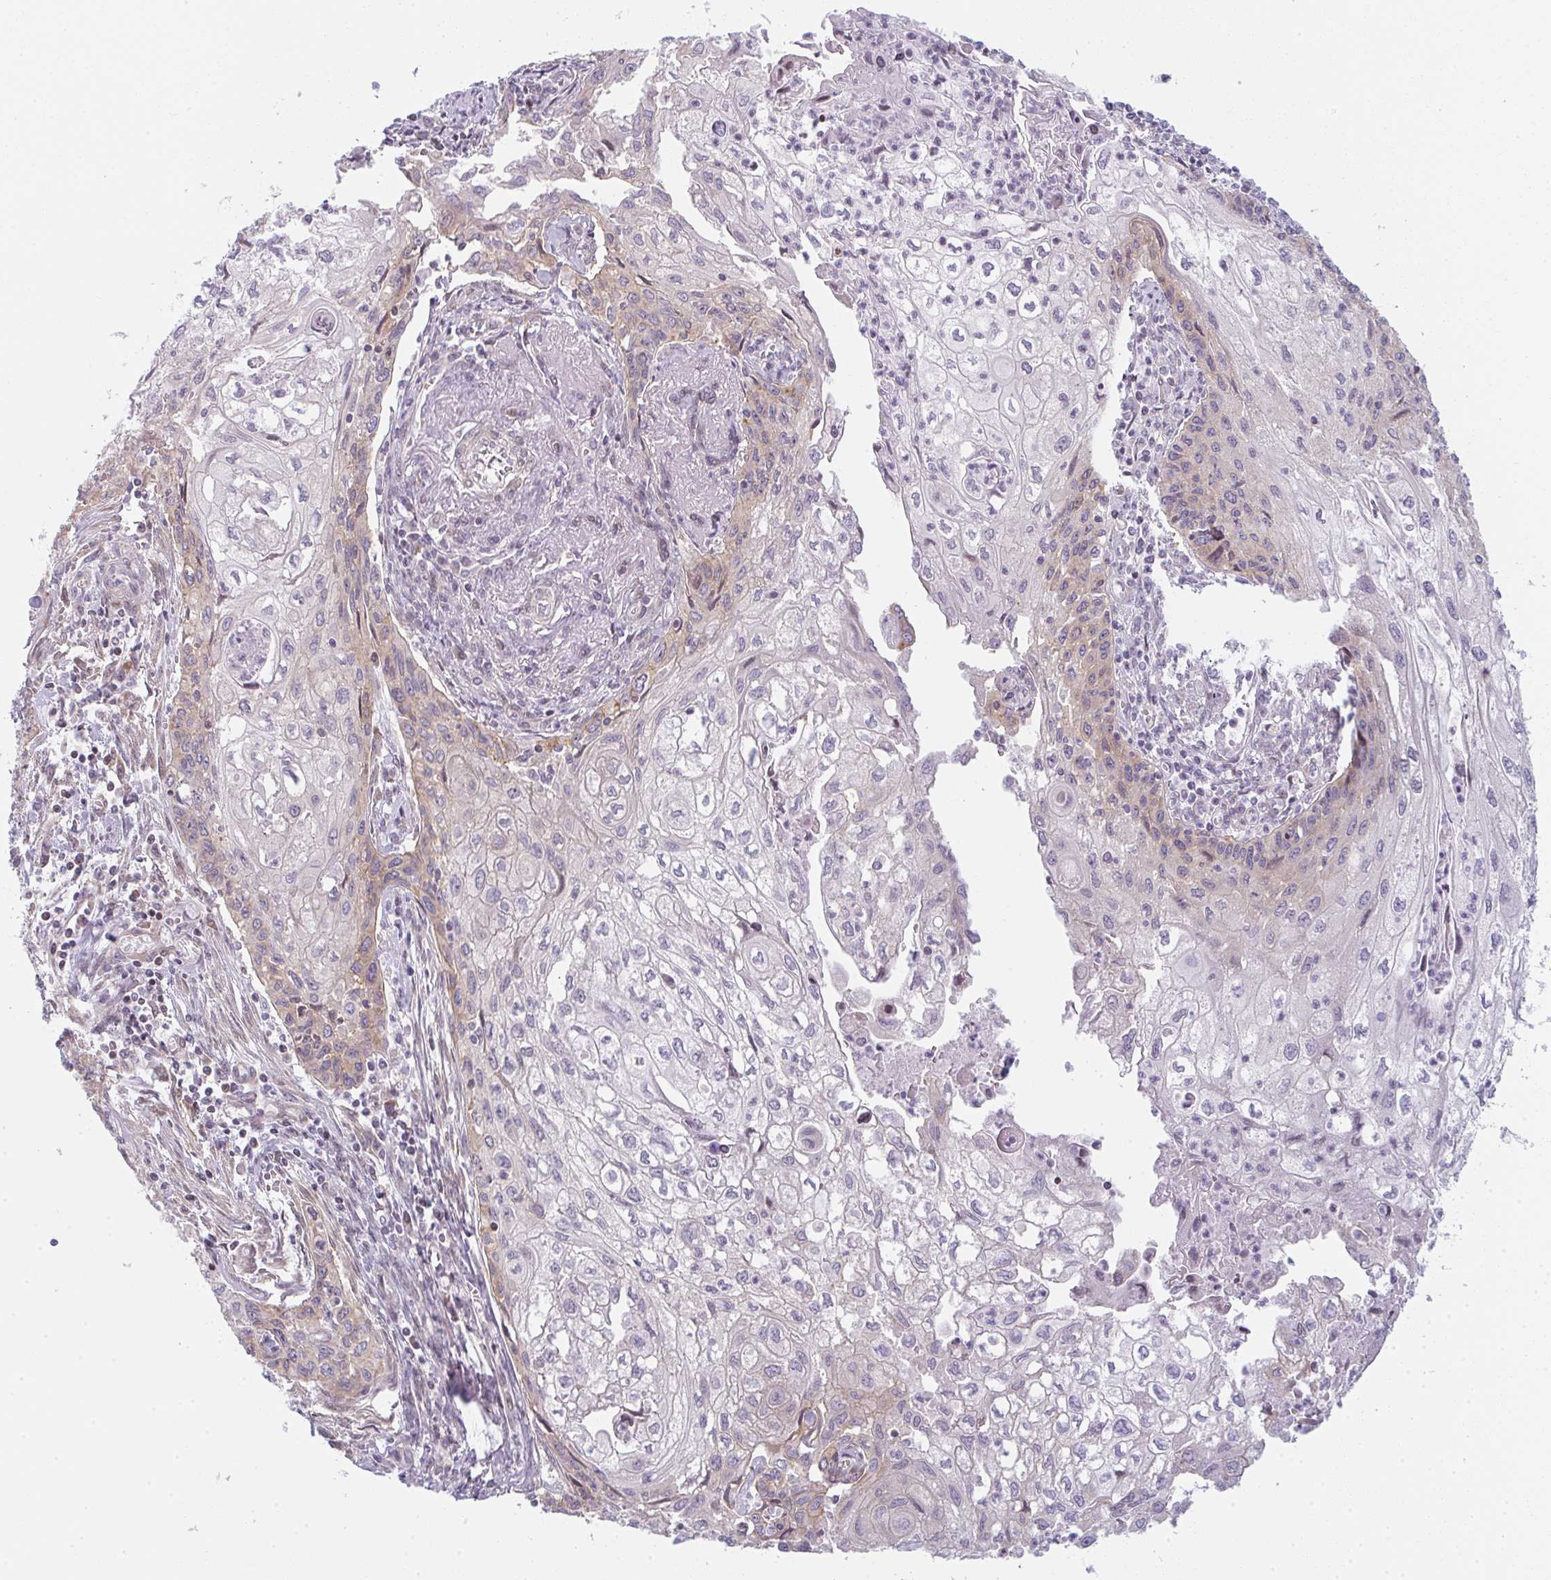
{"staining": {"intensity": "moderate", "quantity": "25%-75%", "location": "cytoplasmic/membranous"}, "tissue": "cervical cancer", "cell_type": "Tumor cells", "image_type": "cancer", "snomed": [{"axis": "morphology", "description": "Squamous cell carcinoma, NOS"}, {"axis": "topography", "description": "Cervix"}], "caption": "This photomicrograph demonstrates immunohistochemistry staining of cervical squamous cell carcinoma, with medium moderate cytoplasmic/membranous positivity in approximately 25%-75% of tumor cells.", "gene": "TMEM237", "patient": {"sex": "female", "age": 67}}